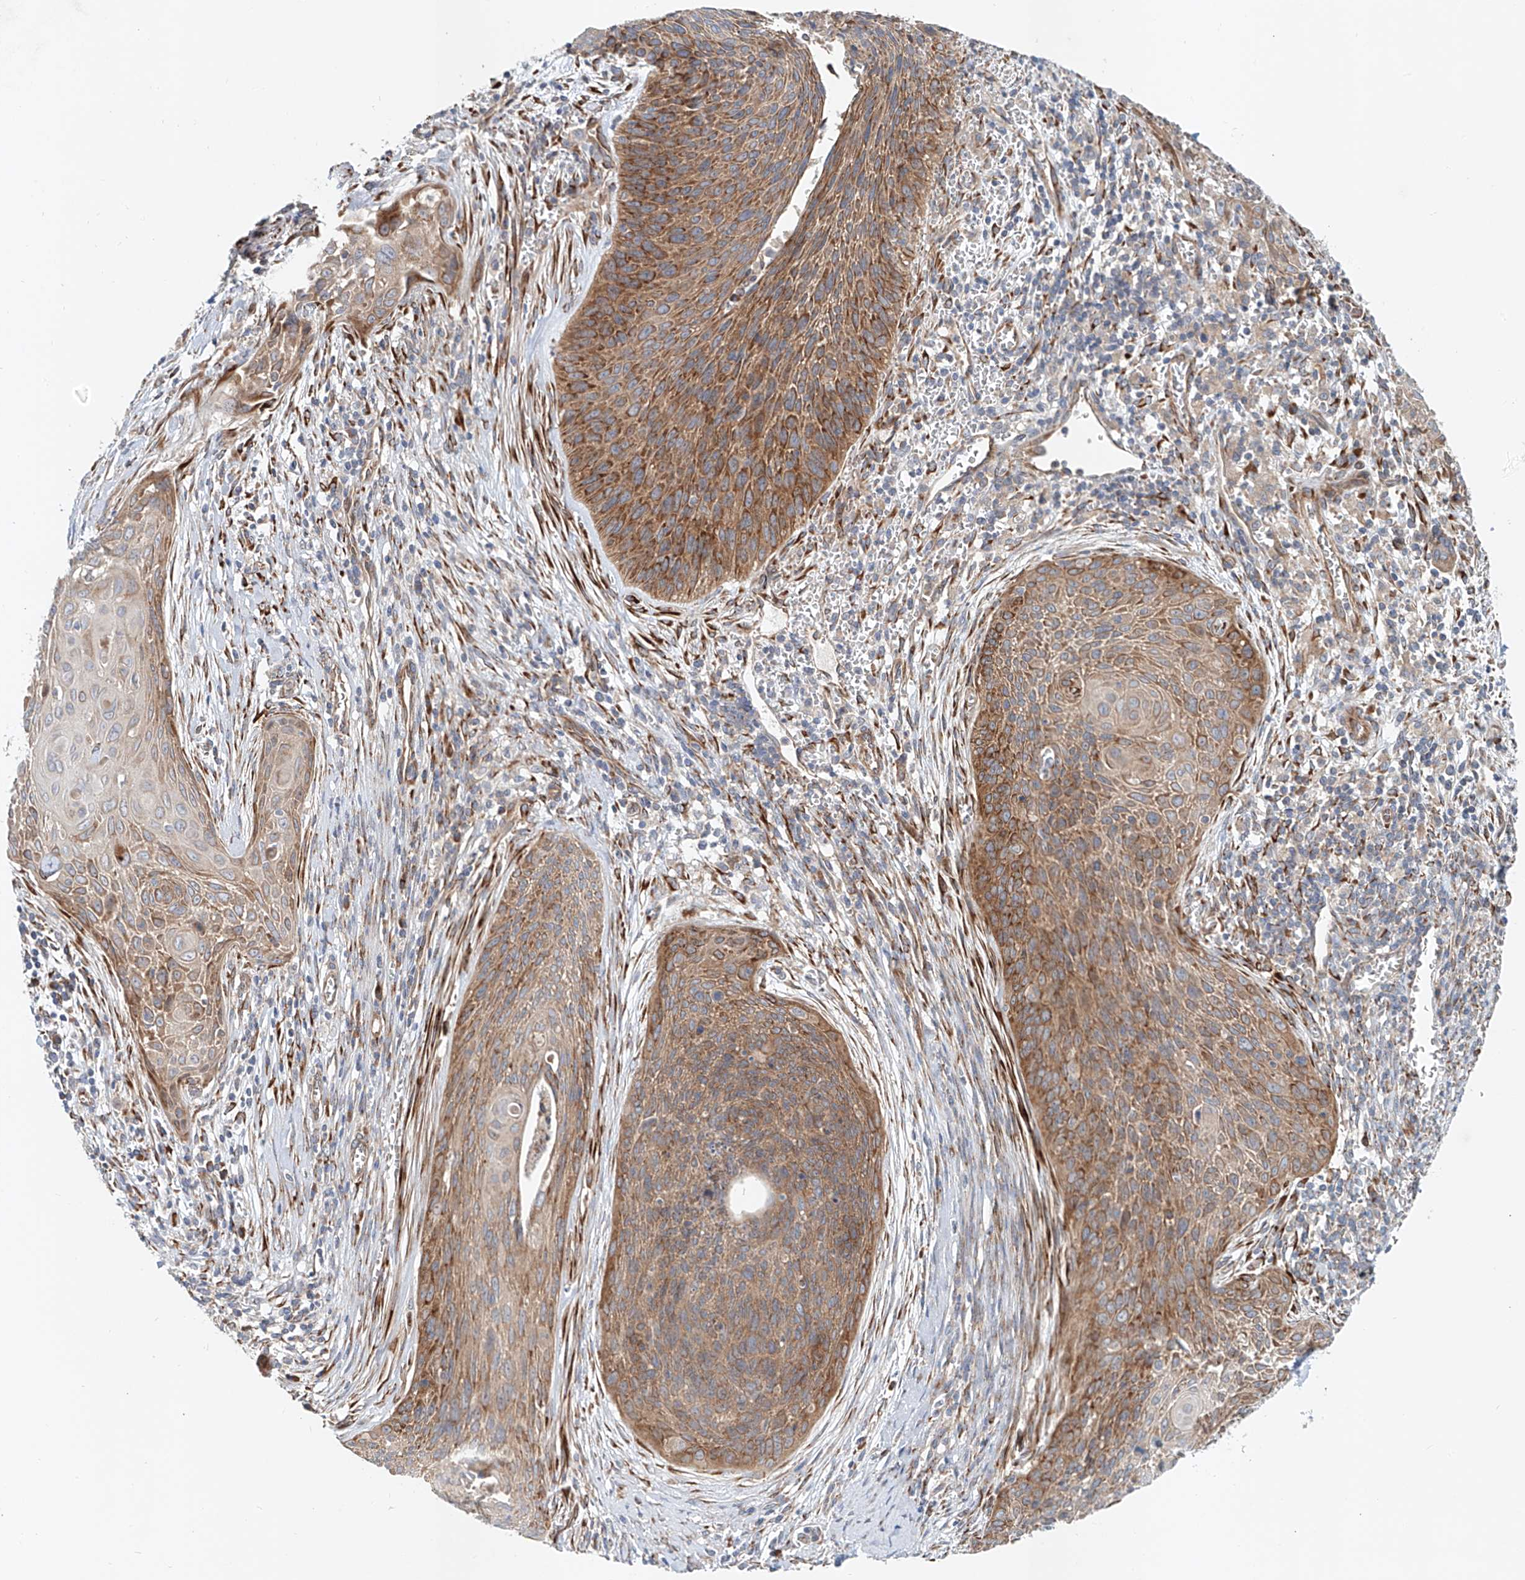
{"staining": {"intensity": "moderate", "quantity": ">75%", "location": "cytoplasmic/membranous"}, "tissue": "cervical cancer", "cell_type": "Tumor cells", "image_type": "cancer", "snomed": [{"axis": "morphology", "description": "Squamous cell carcinoma, NOS"}, {"axis": "topography", "description": "Cervix"}], "caption": "Immunohistochemistry (IHC) of human squamous cell carcinoma (cervical) demonstrates medium levels of moderate cytoplasmic/membranous expression in about >75% of tumor cells.", "gene": "SNAP29", "patient": {"sex": "female", "age": 55}}